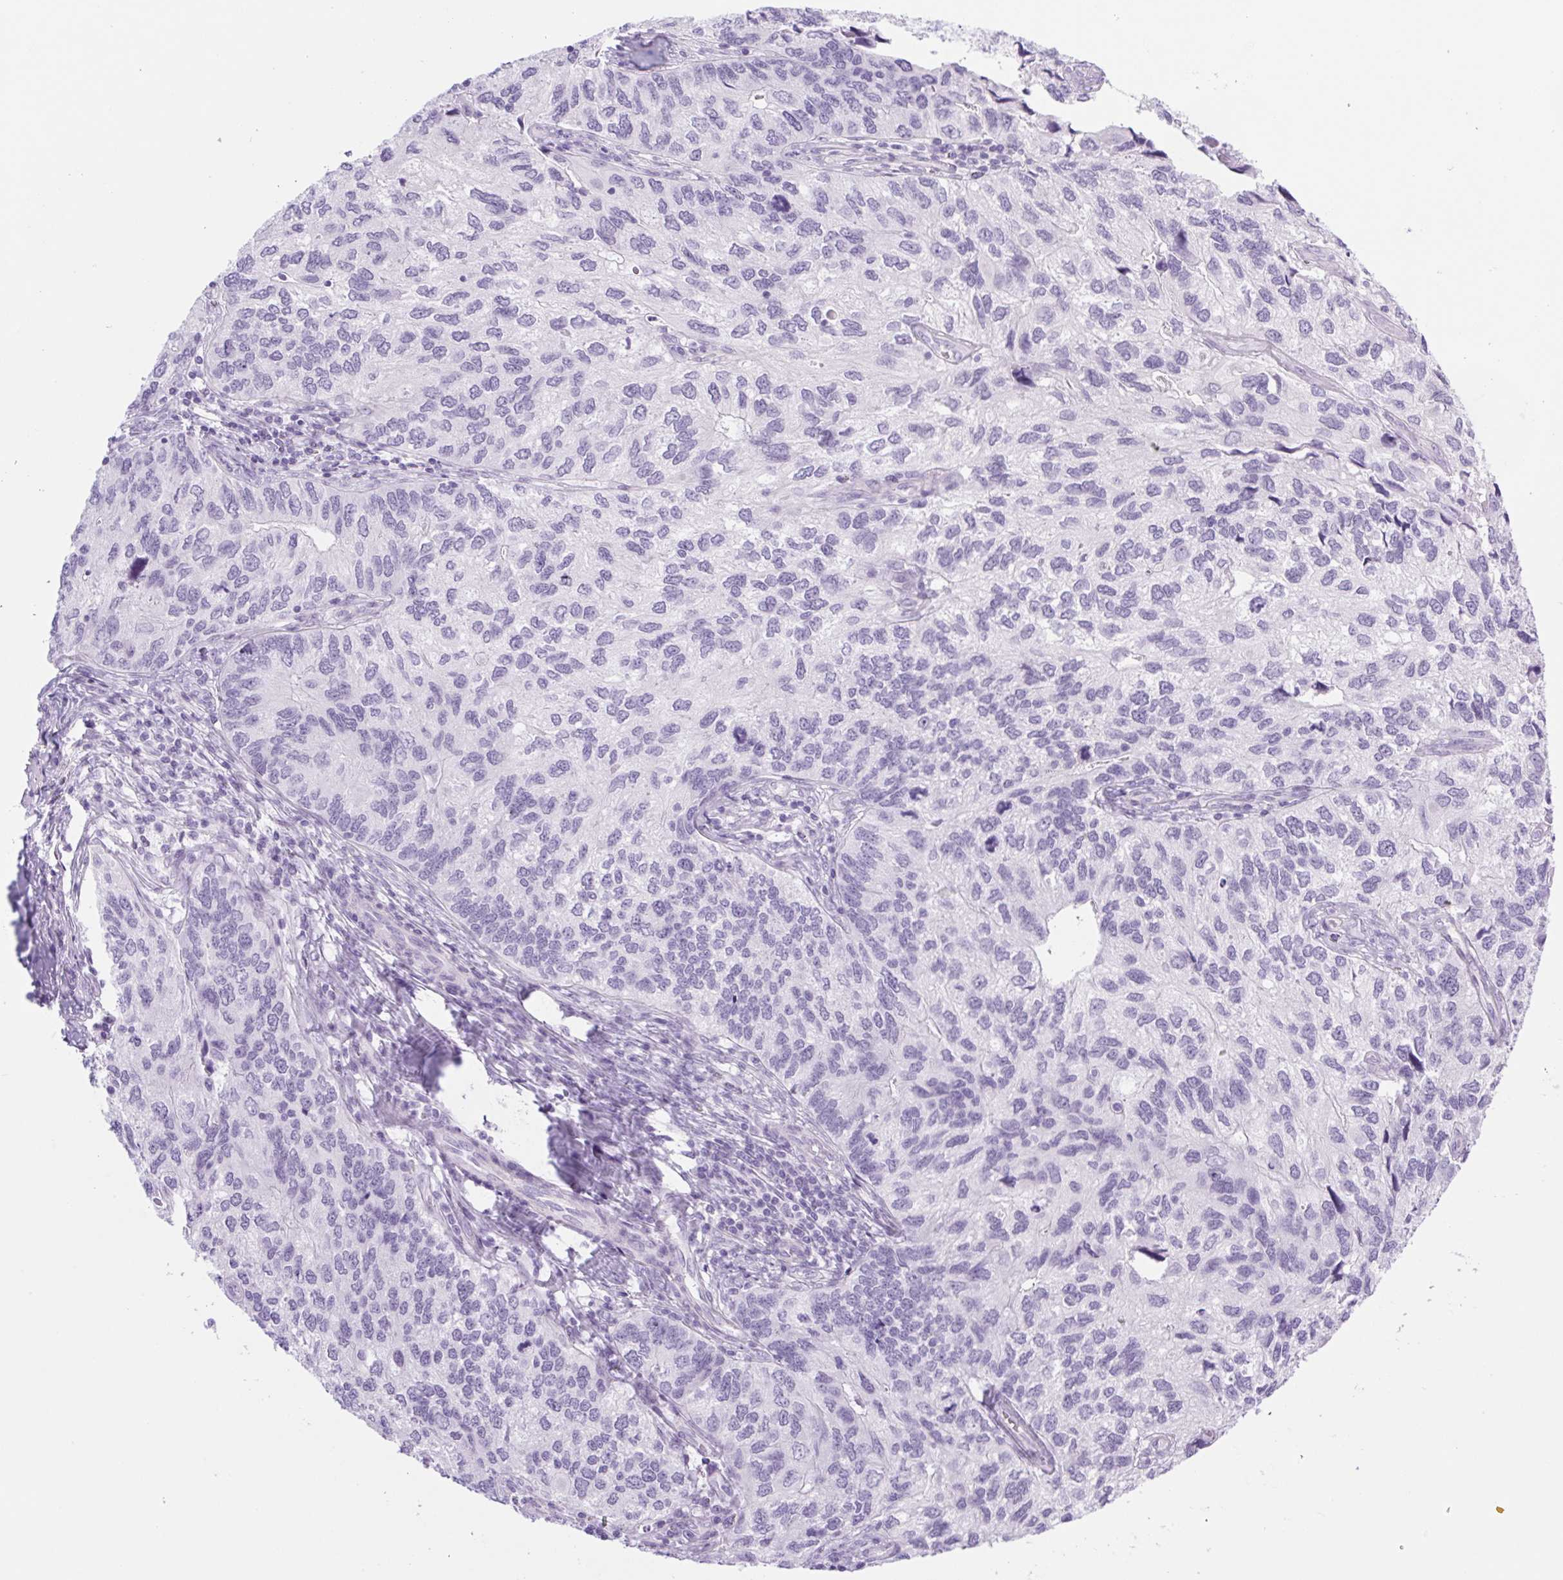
{"staining": {"intensity": "negative", "quantity": "none", "location": "none"}, "tissue": "endometrial cancer", "cell_type": "Tumor cells", "image_type": "cancer", "snomed": [{"axis": "morphology", "description": "Carcinoma, NOS"}, {"axis": "topography", "description": "Uterus"}], "caption": "This is a image of immunohistochemistry staining of endometrial carcinoma, which shows no positivity in tumor cells.", "gene": "SPACA5B", "patient": {"sex": "female", "age": 76}}